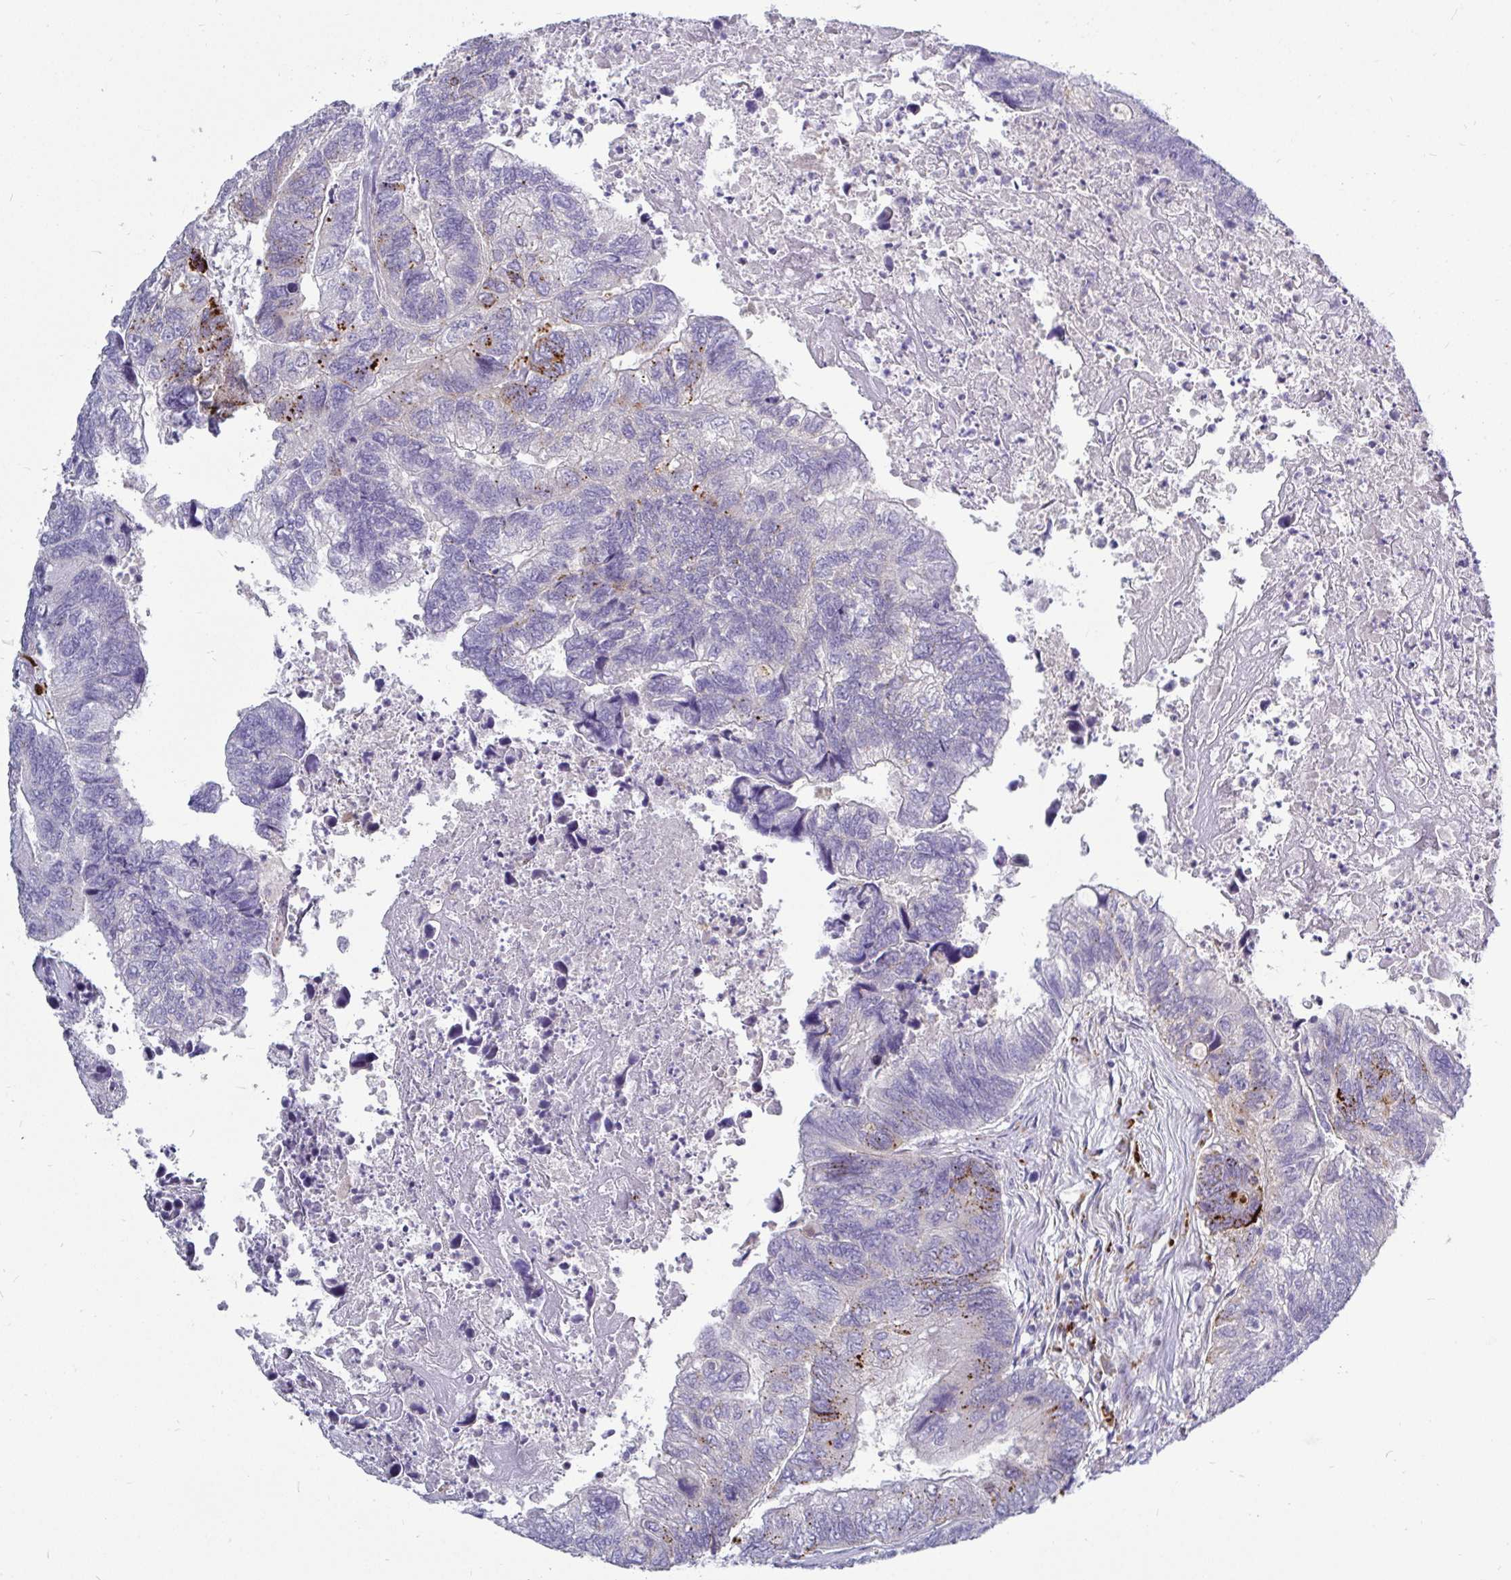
{"staining": {"intensity": "moderate", "quantity": "<25%", "location": "cytoplasmic/membranous"}, "tissue": "colorectal cancer", "cell_type": "Tumor cells", "image_type": "cancer", "snomed": [{"axis": "morphology", "description": "Adenocarcinoma, NOS"}, {"axis": "topography", "description": "Colon"}], "caption": "Approximately <25% of tumor cells in colorectal cancer (adenocarcinoma) reveal moderate cytoplasmic/membranous protein positivity as visualized by brown immunohistochemical staining.", "gene": "CTSZ", "patient": {"sex": "female", "age": 67}}